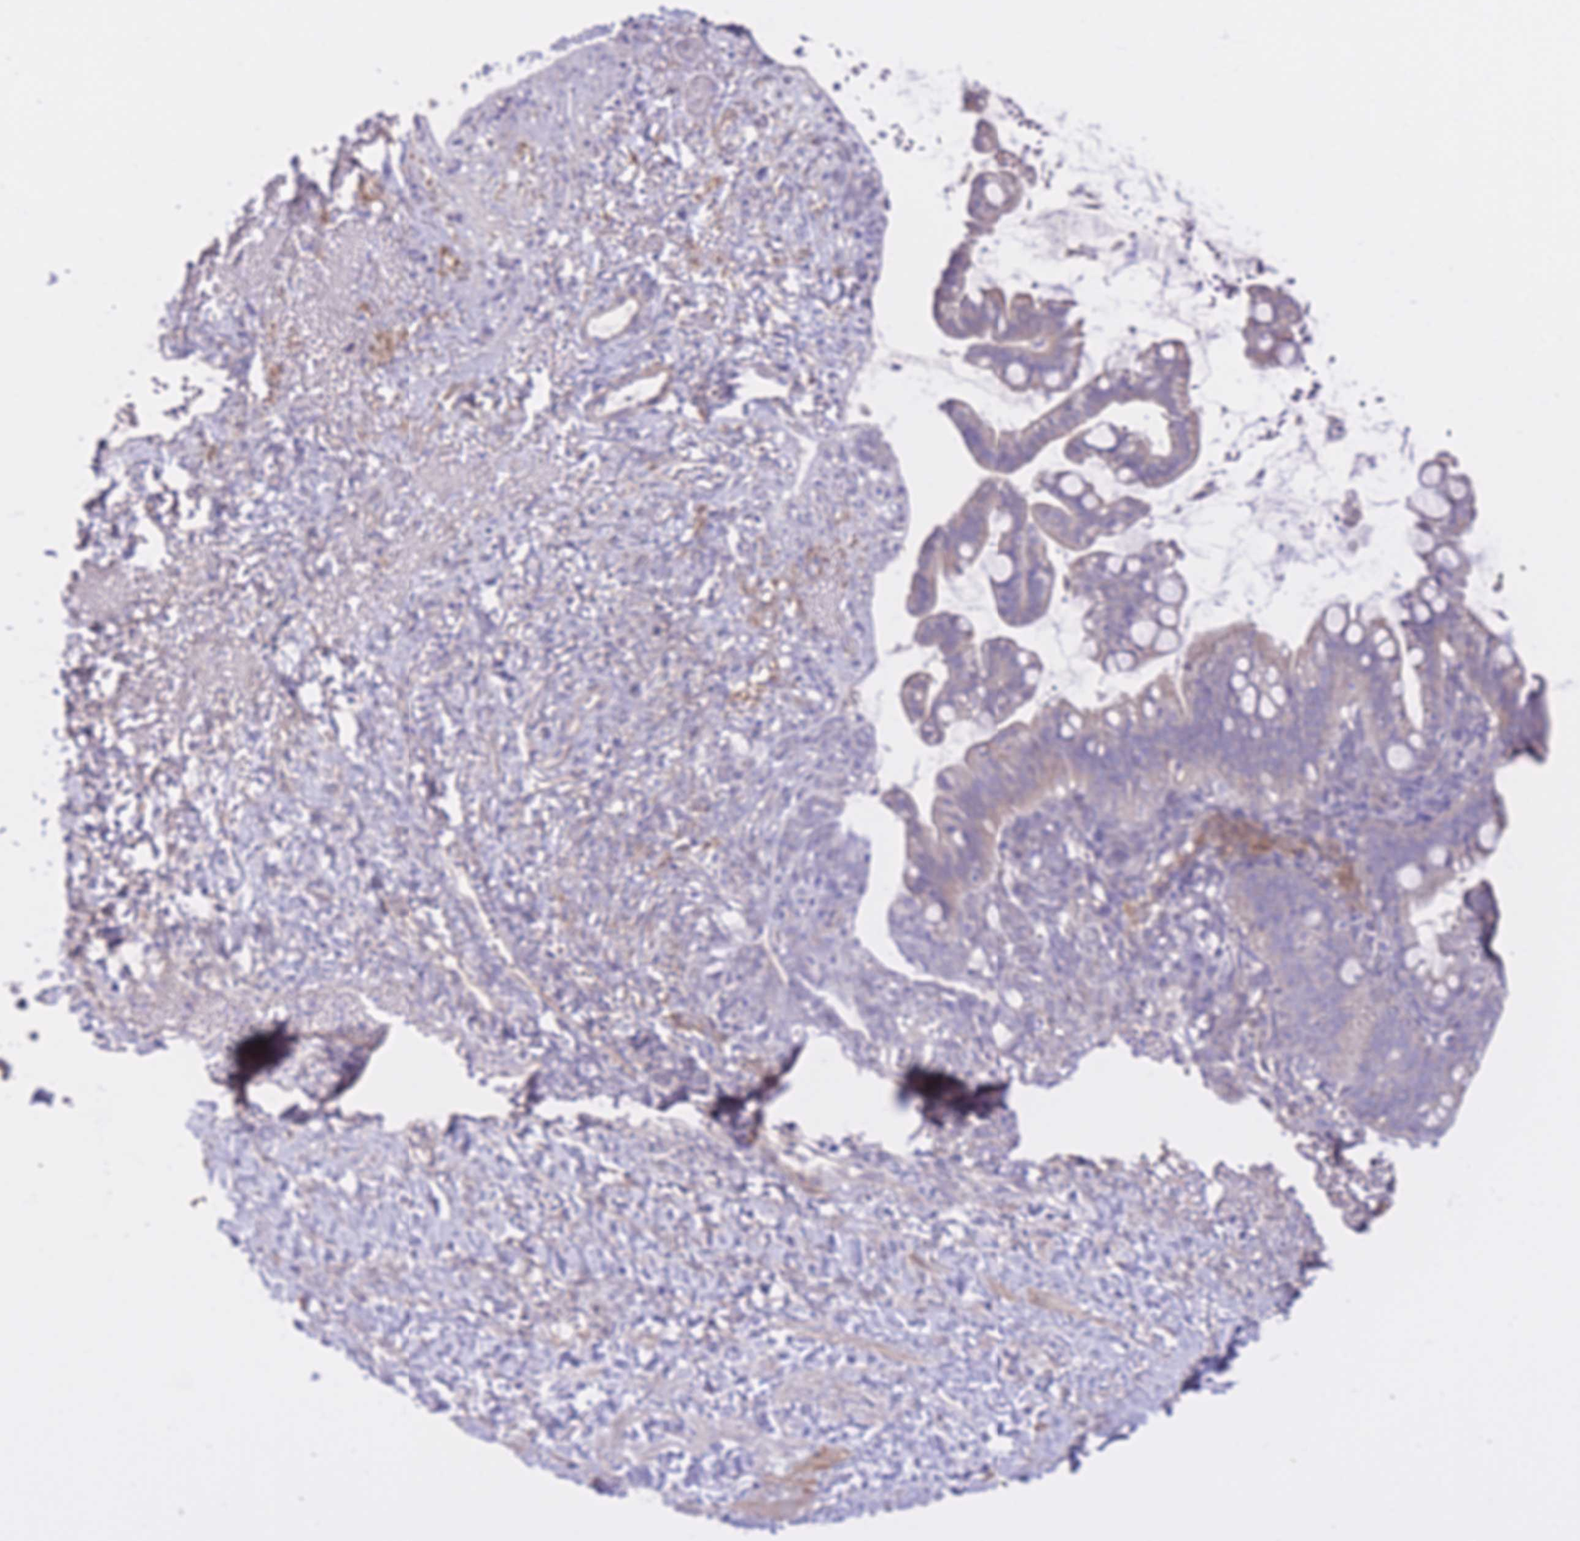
{"staining": {"intensity": "negative", "quantity": "none", "location": "none"}, "tissue": "ovarian cancer", "cell_type": "Tumor cells", "image_type": "cancer", "snomed": [{"axis": "morphology", "description": "Cystadenocarcinoma, mucinous, NOS"}, {"axis": "topography", "description": "Ovary"}], "caption": "This micrograph is of ovarian cancer stained with IHC to label a protein in brown with the nuclei are counter-stained blue. There is no expression in tumor cells. (DAB (3,3'-diaminobenzidine) IHC visualized using brightfield microscopy, high magnification).", "gene": "PGM1", "patient": {"sex": "female", "age": 73}}